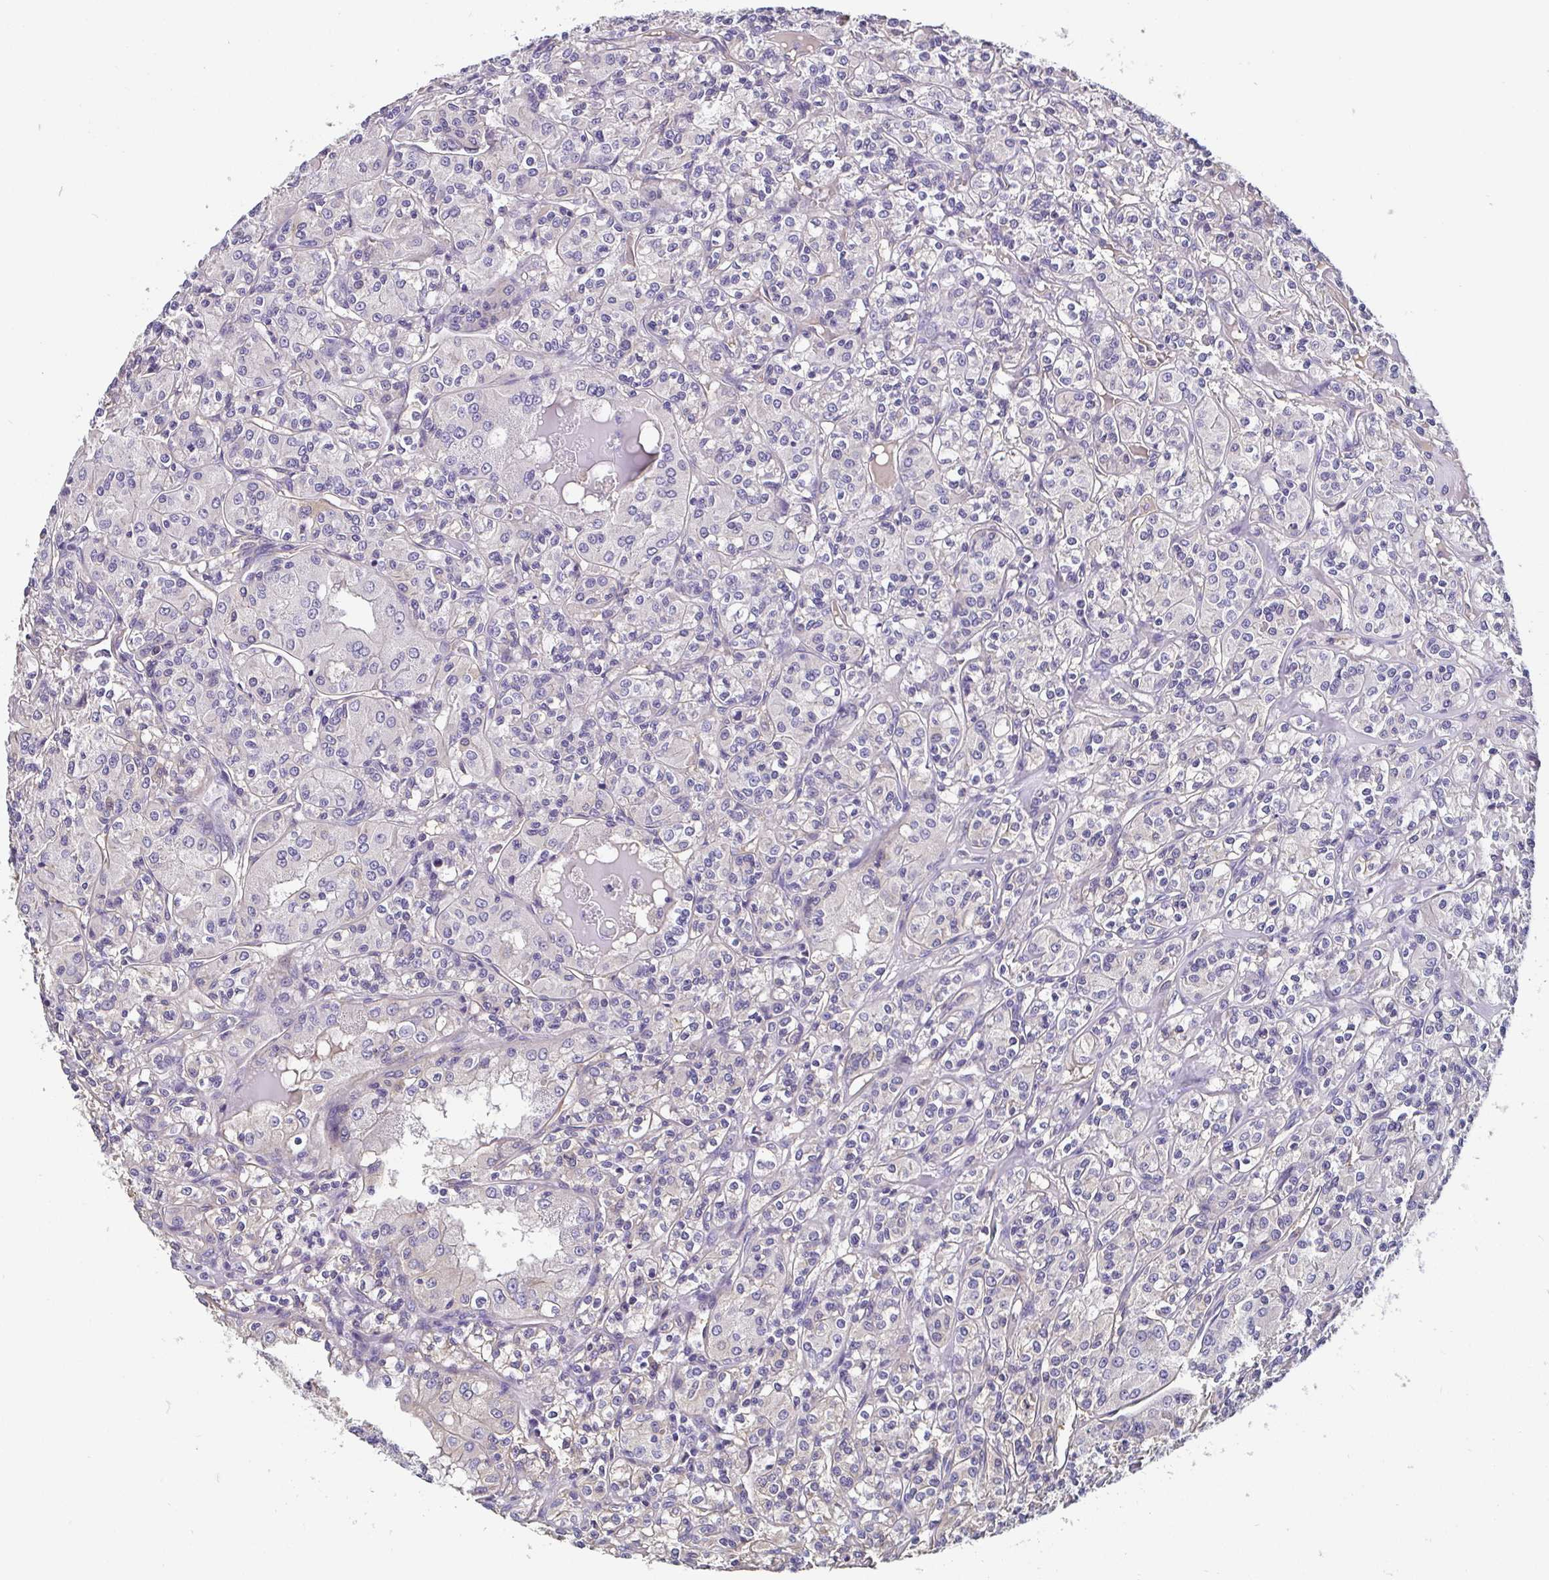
{"staining": {"intensity": "negative", "quantity": "none", "location": "none"}, "tissue": "renal cancer", "cell_type": "Tumor cells", "image_type": "cancer", "snomed": [{"axis": "morphology", "description": "Adenocarcinoma, NOS"}, {"axis": "topography", "description": "Kidney"}], "caption": "IHC of human renal cancer demonstrates no expression in tumor cells. The staining is performed using DAB (3,3'-diaminobenzidine) brown chromogen with nuclei counter-stained in using hematoxylin.", "gene": "ADAMTS6", "patient": {"sex": "male", "age": 36}}